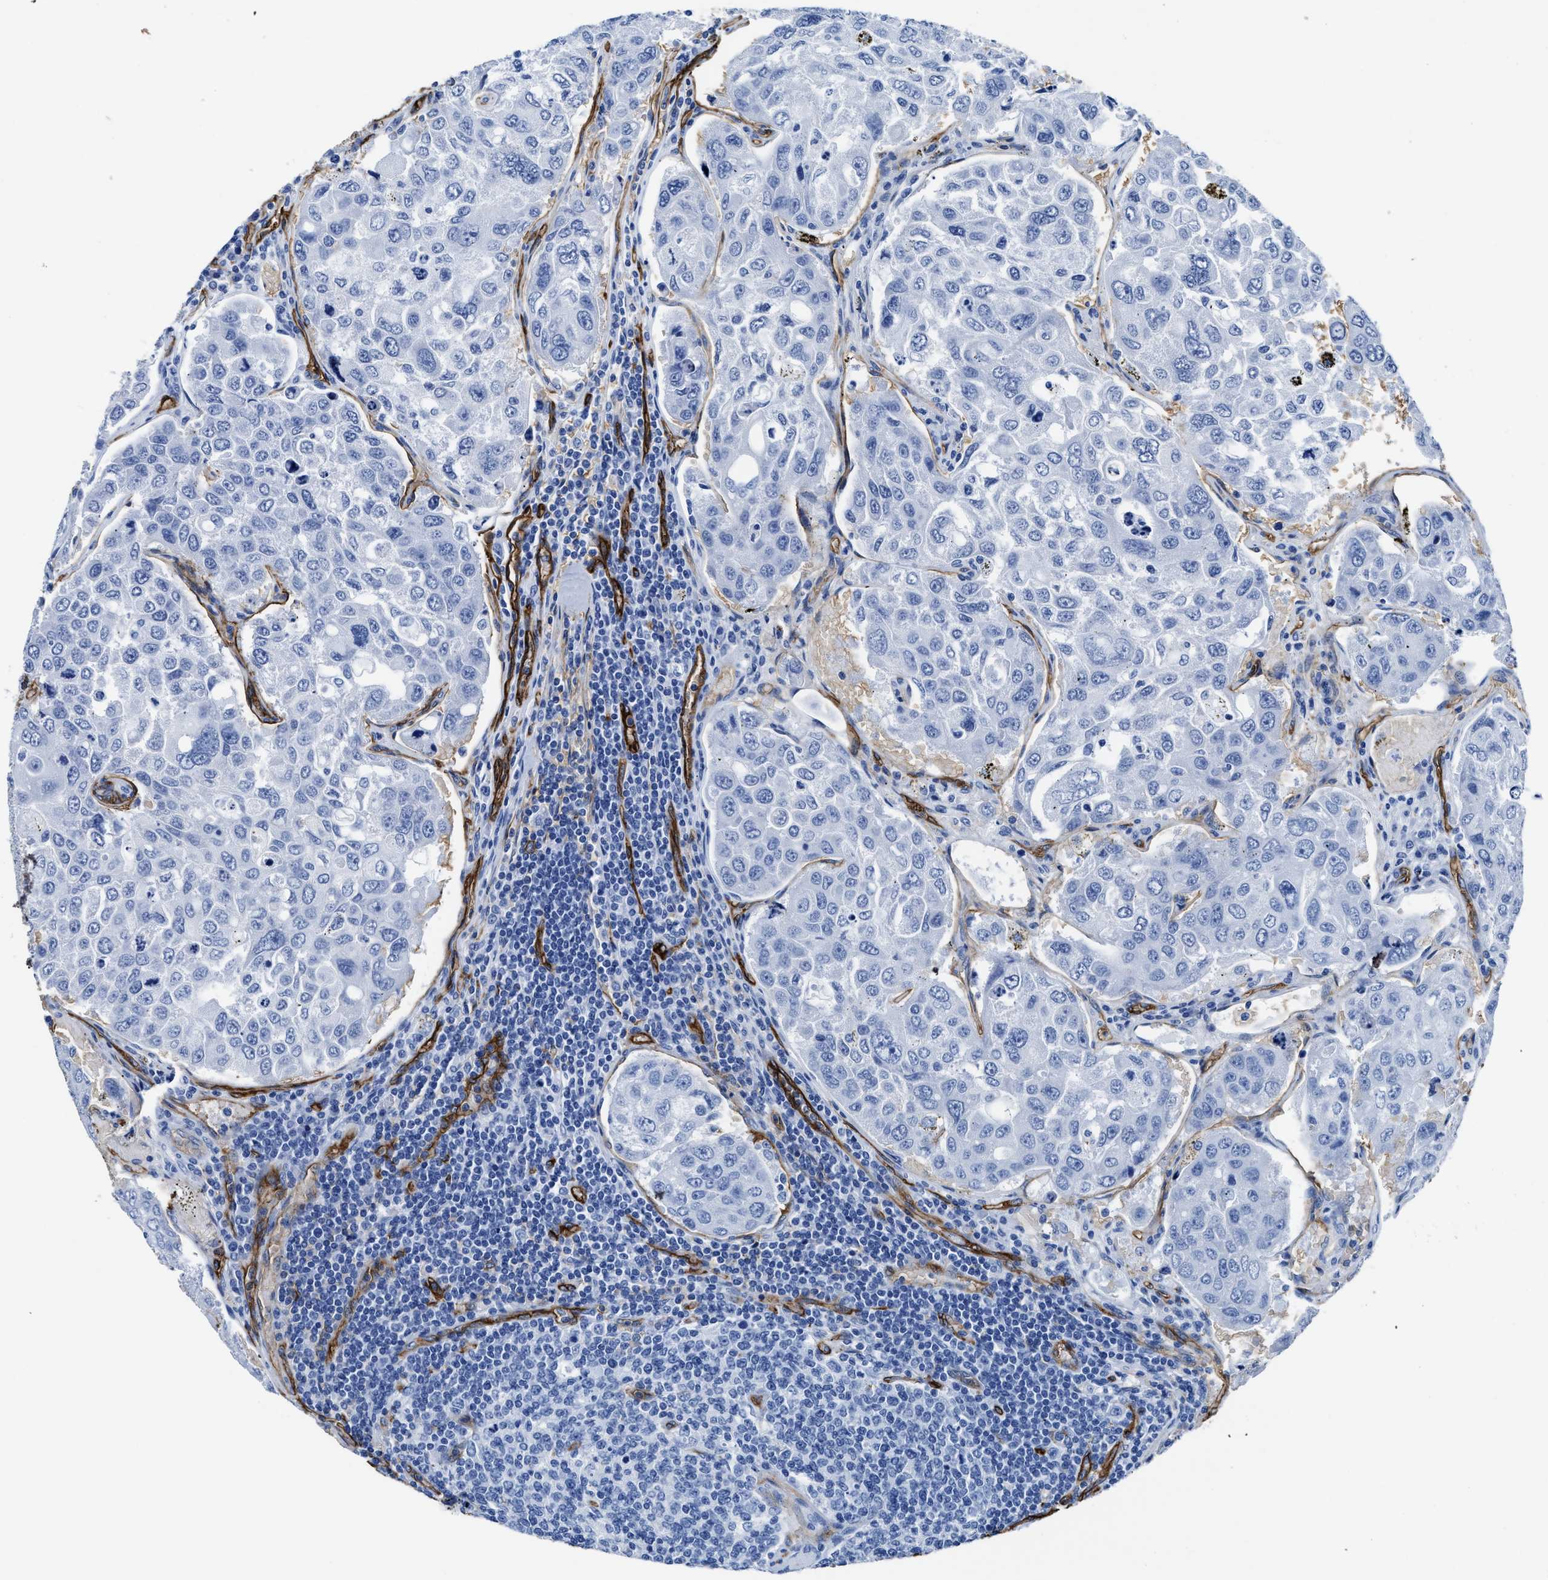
{"staining": {"intensity": "negative", "quantity": "none", "location": "none"}, "tissue": "urothelial cancer", "cell_type": "Tumor cells", "image_type": "cancer", "snomed": [{"axis": "morphology", "description": "Urothelial carcinoma, High grade"}, {"axis": "topography", "description": "Lymph node"}, {"axis": "topography", "description": "Urinary bladder"}], "caption": "High magnification brightfield microscopy of high-grade urothelial carcinoma stained with DAB (3,3'-diaminobenzidine) (brown) and counterstained with hematoxylin (blue): tumor cells show no significant expression.", "gene": "AQP1", "patient": {"sex": "male", "age": 51}}